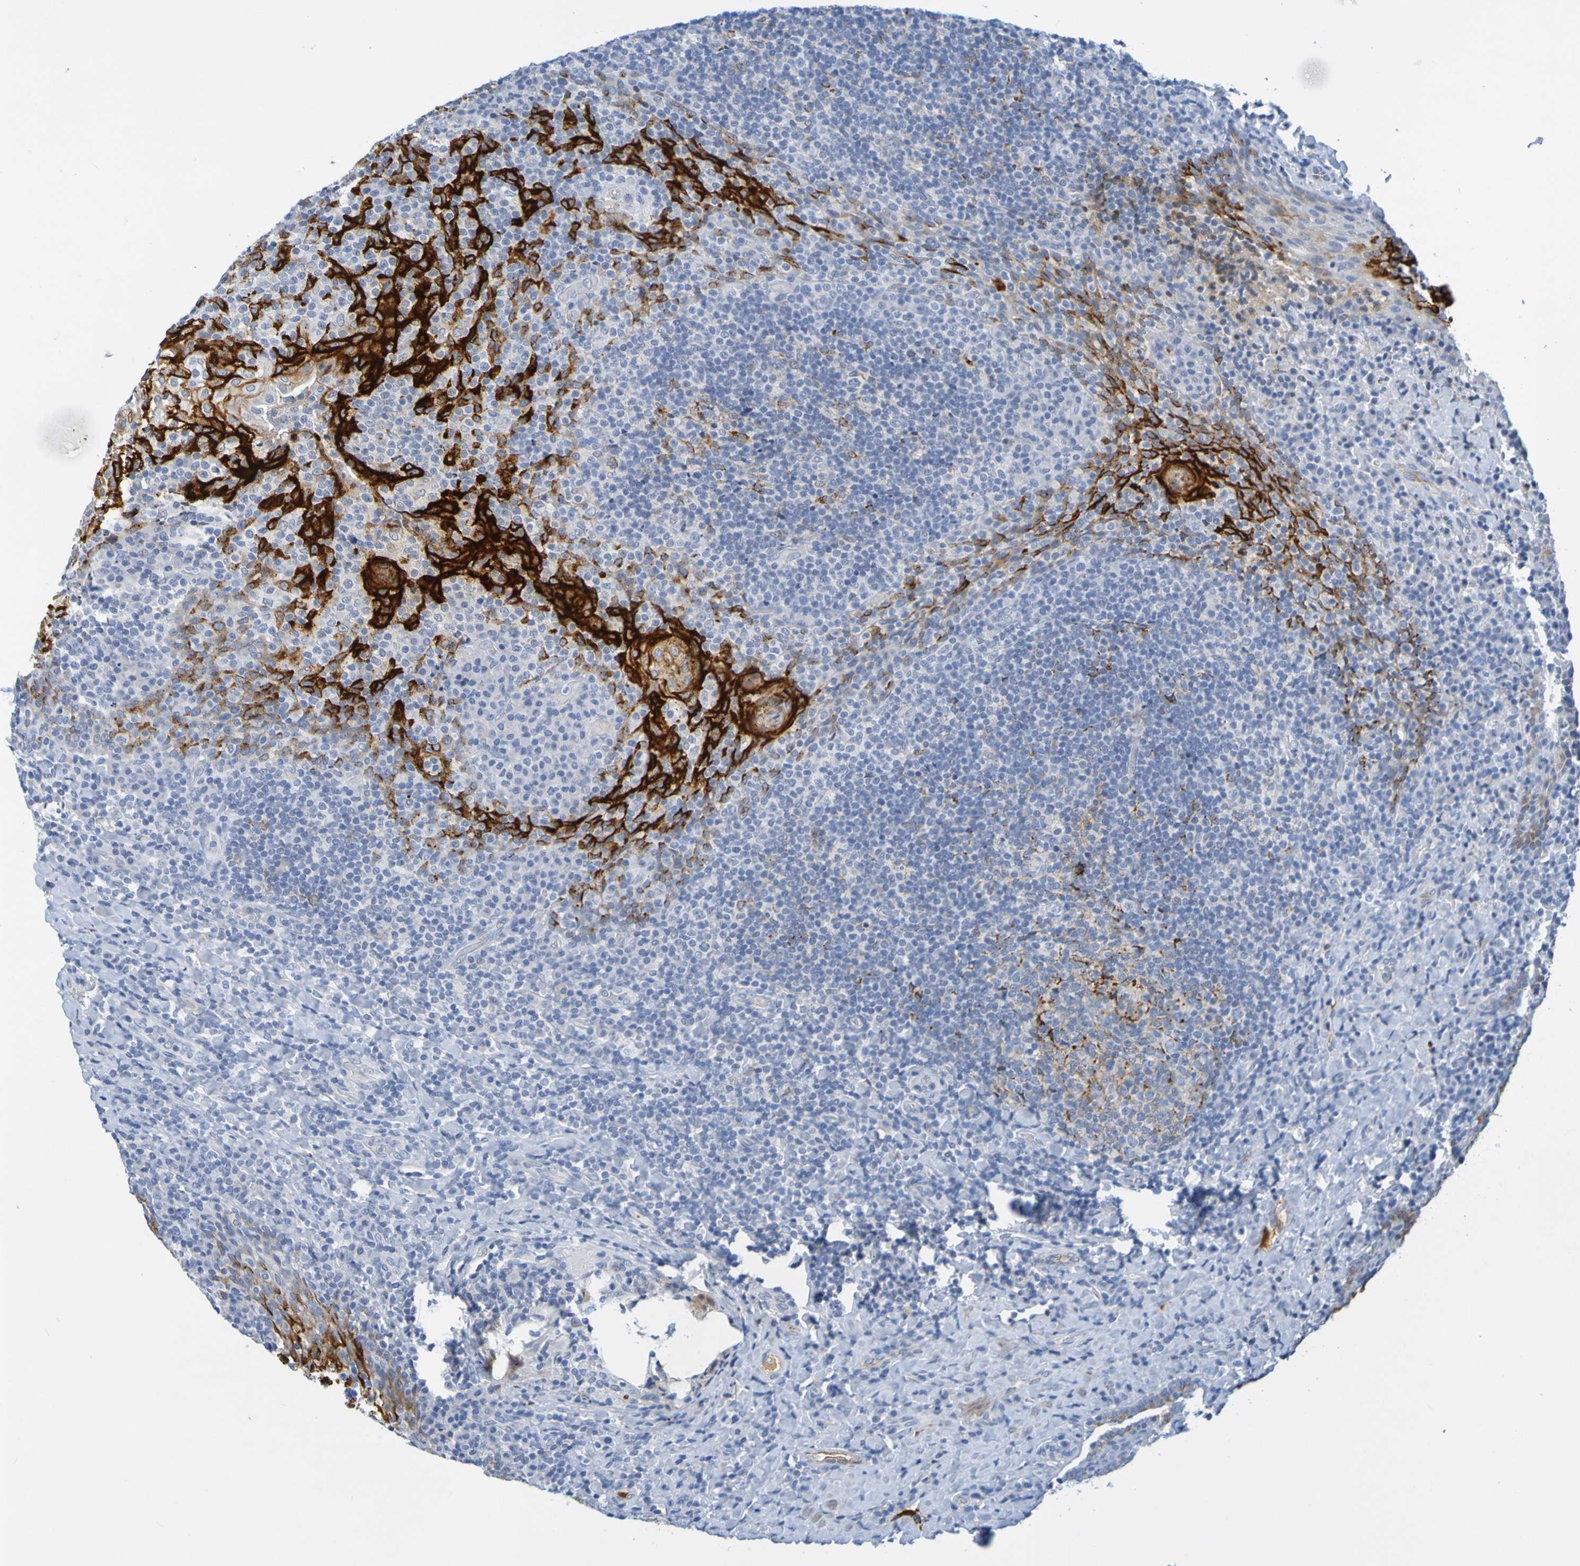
{"staining": {"intensity": "negative", "quantity": "none", "location": "none"}, "tissue": "tonsil", "cell_type": "Germinal center cells", "image_type": "normal", "snomed": [{"axis": "morphology", "description": "Normal tissue, NOS"}, {"axis": "topography", "description": "Tonsil"}], "caption": "IHC of normal human tonsil displays no positivity in germinal center cells. The staining is performed using DAB (3,3'-diaminobenzidine) brown chromogen with nuclei counter-stained in using hematoxylin.", "gene": "IL10", "patient": {"sex": "male", "age": 17}}